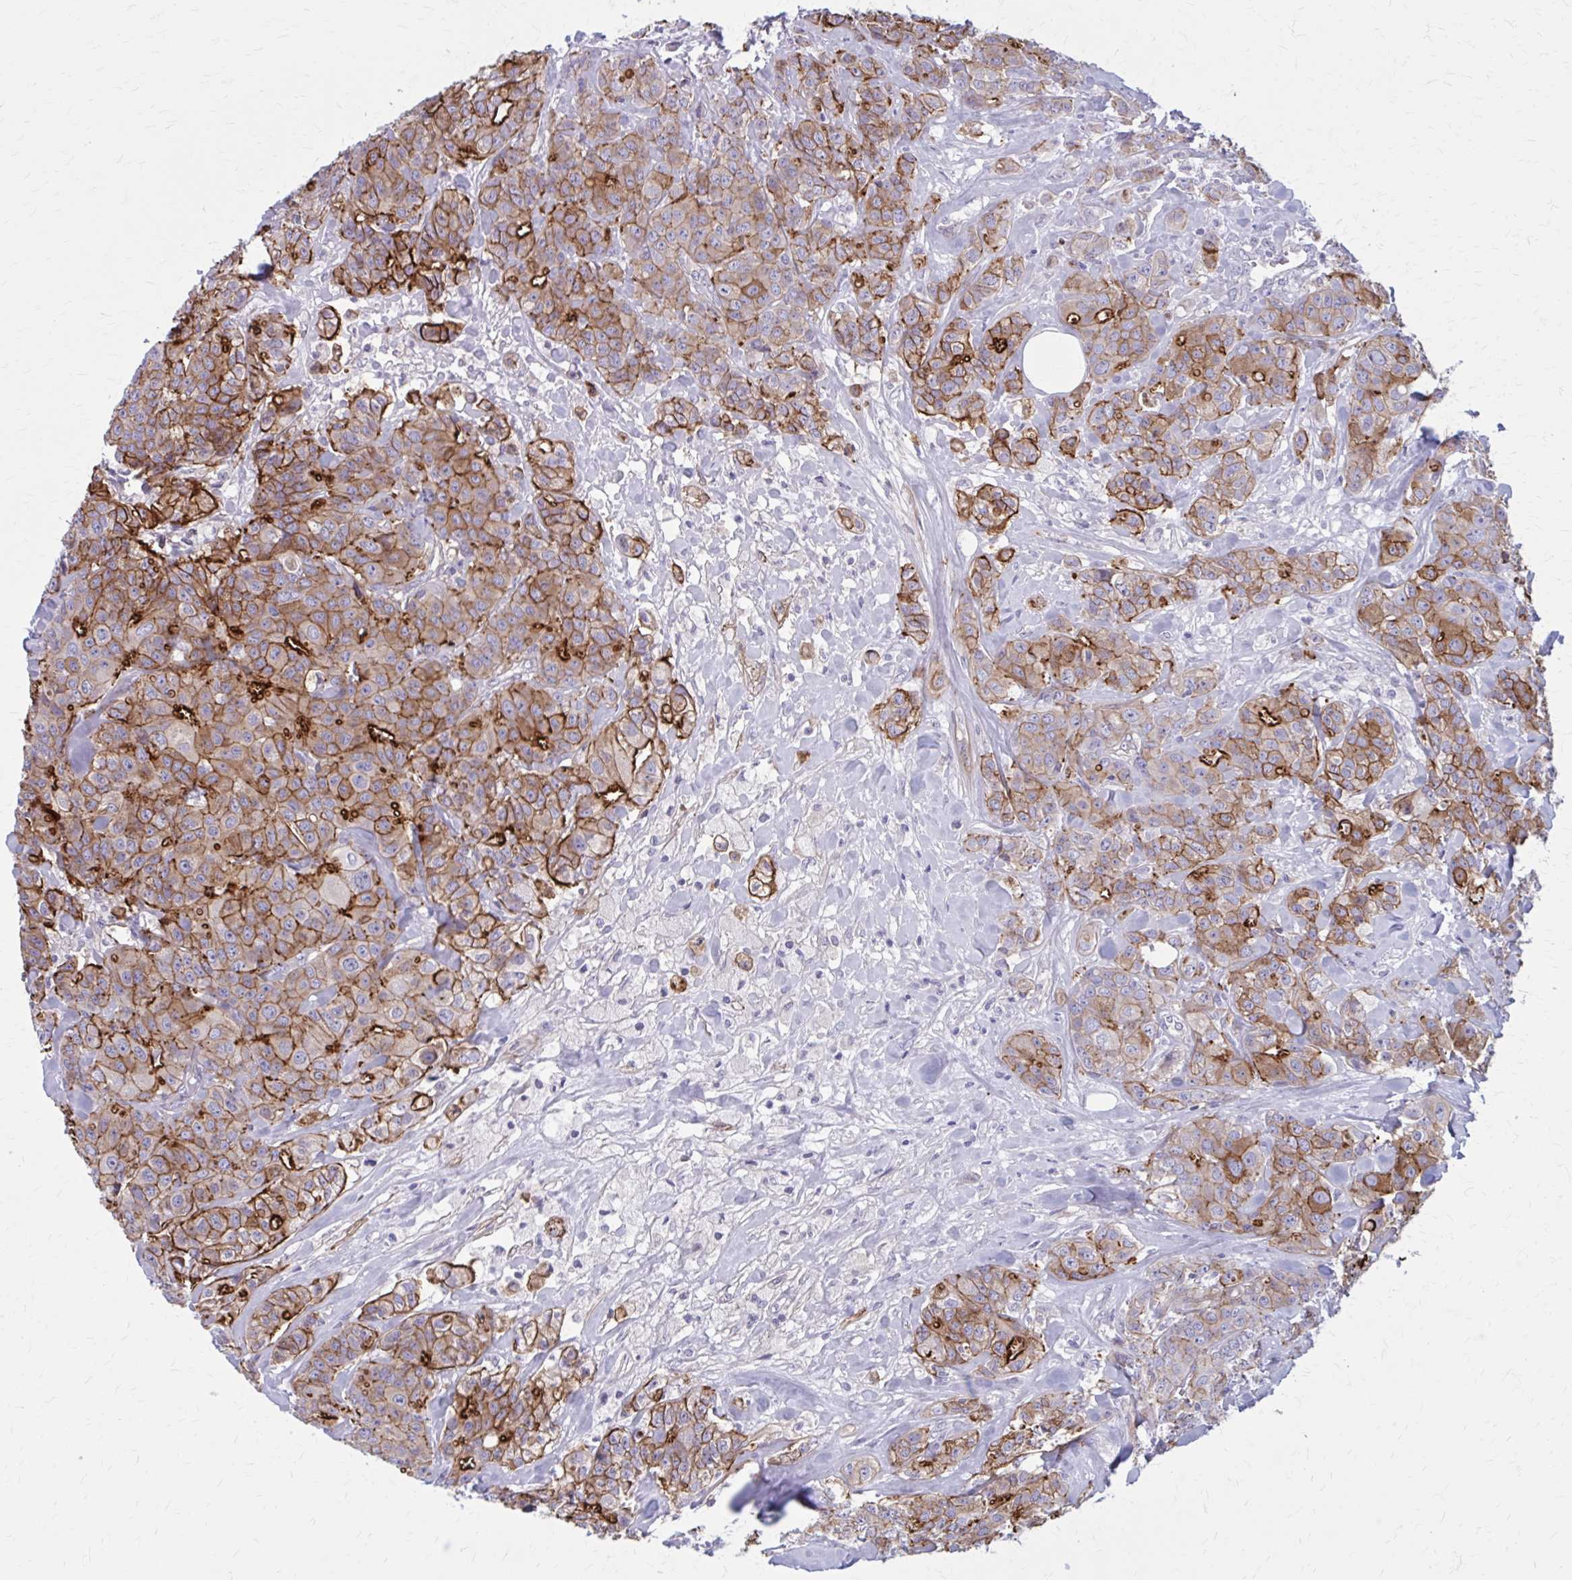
{"staining": {"intensity": "strong", "quantity": "25%-75%", "location": "cytoplasmic/membranous"}, "tissue": "breast cancer", "cell_type": "Tumor cells", "image_type": "cancer", "snomed": [{"axis": "morphology", "description": "Normal tissue, NOS"}, {"axis": "morphology", "description": "Duct carcinoma"}, {"axis": "topography", "description": "Breast"}], "caption": "IHC histopathology image of human breast intraductal carcinoma stained for a protein (brown), which exhibits high levels of strong cytoplasmic/membranous staining in about 25%-75% of tumor cells.", "gene": "ZDHHC7", "patient": {"sex": "female", "age": 43}}